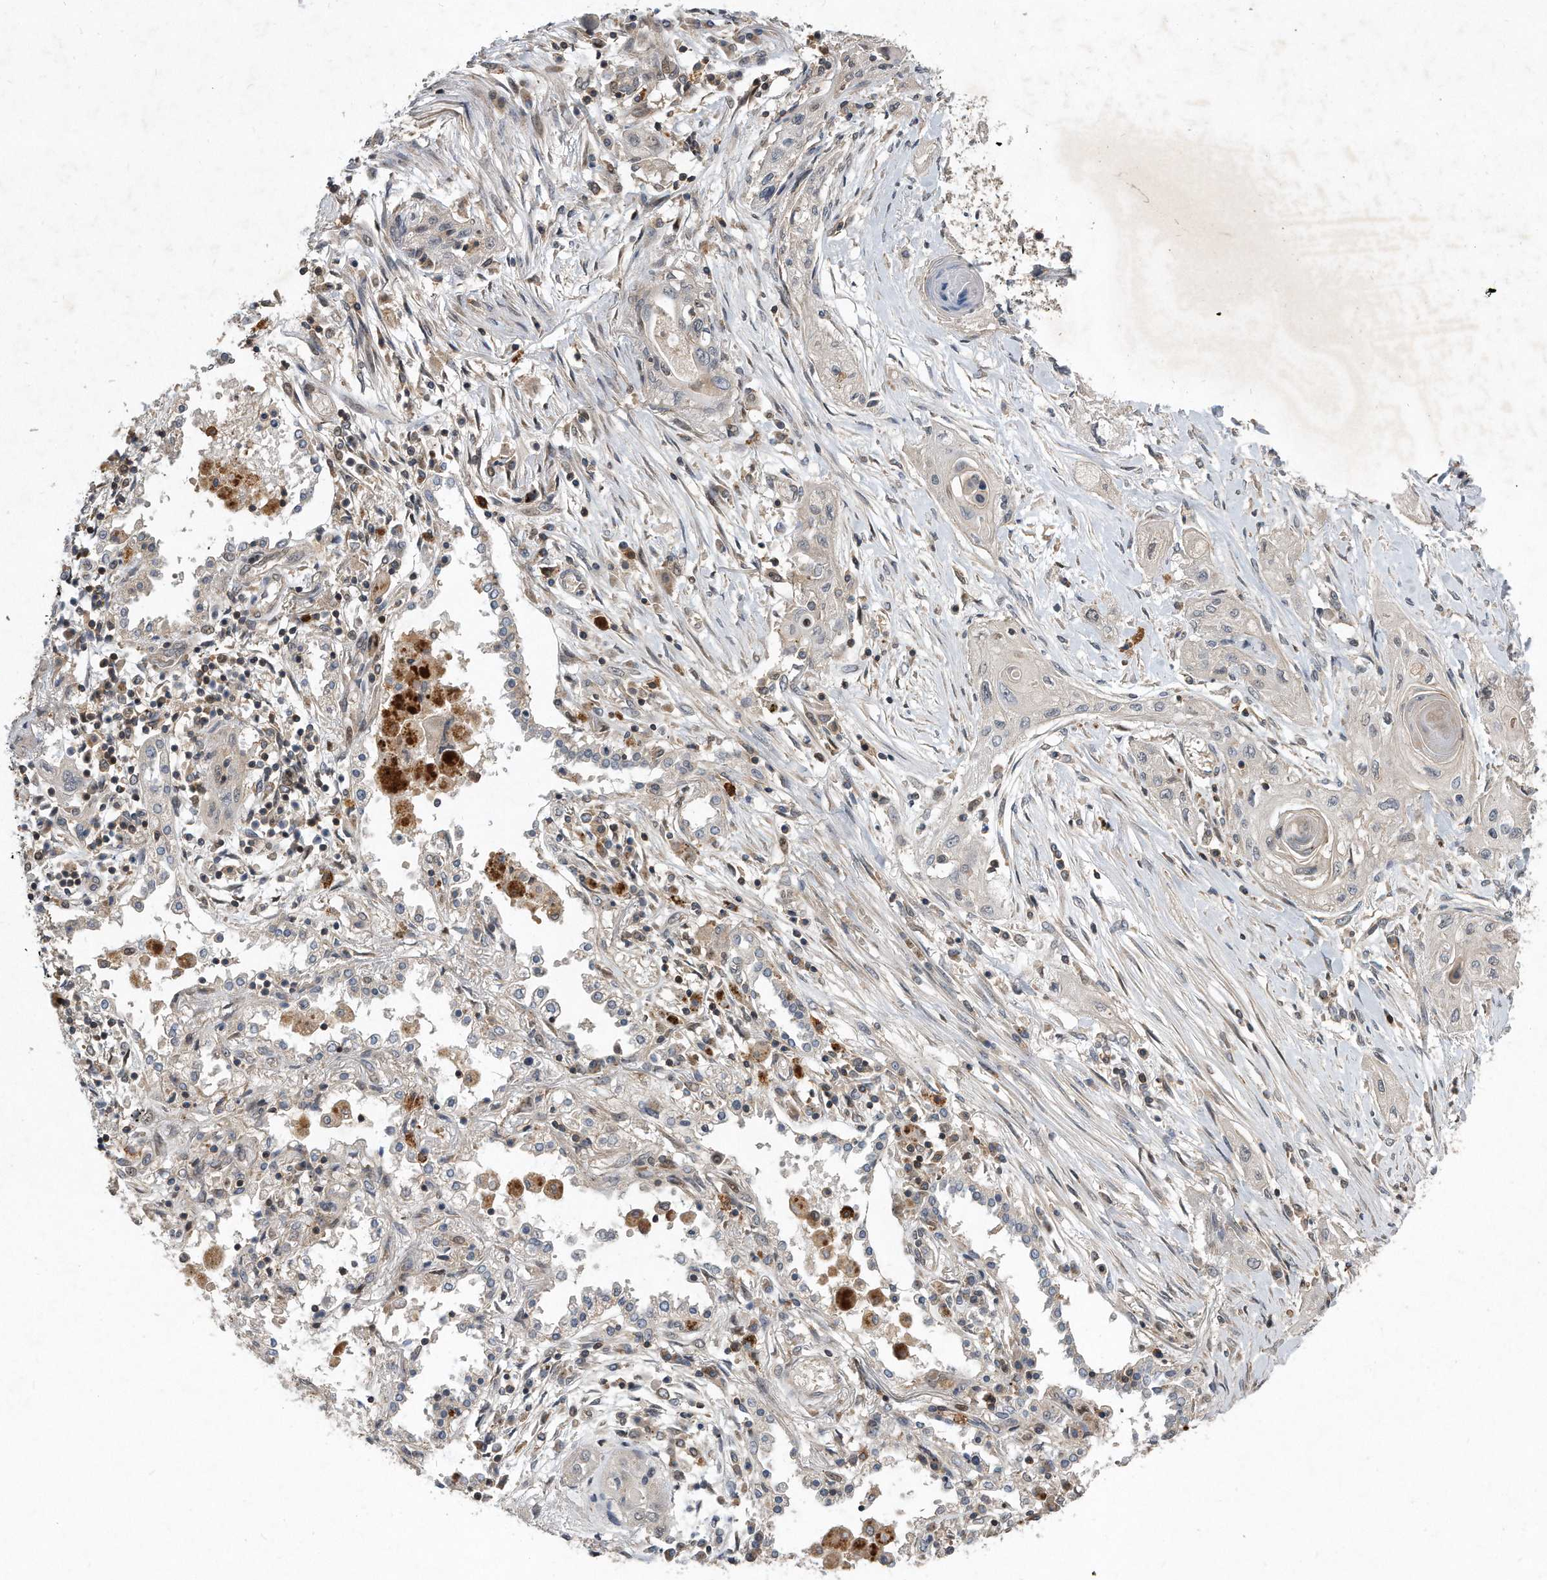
{"staining": {"intensity": "negative", "quantity": "none", "location": "none"}, "tissue": "lung cancer", "cell_type": "Tumor cells", "image_type": "cancer", "snomed": [{"axis": "morphology", "description": "Squamous cell carcinoma, NOS"}, {"axis": "topography", "description": "Lung"}], "caption": "Lung cancer was stained to show a protein in brown. There is no significant staining in tumor cells.", "gene": "PGBD2", "patient": {"sex": "female", "age": 47}}